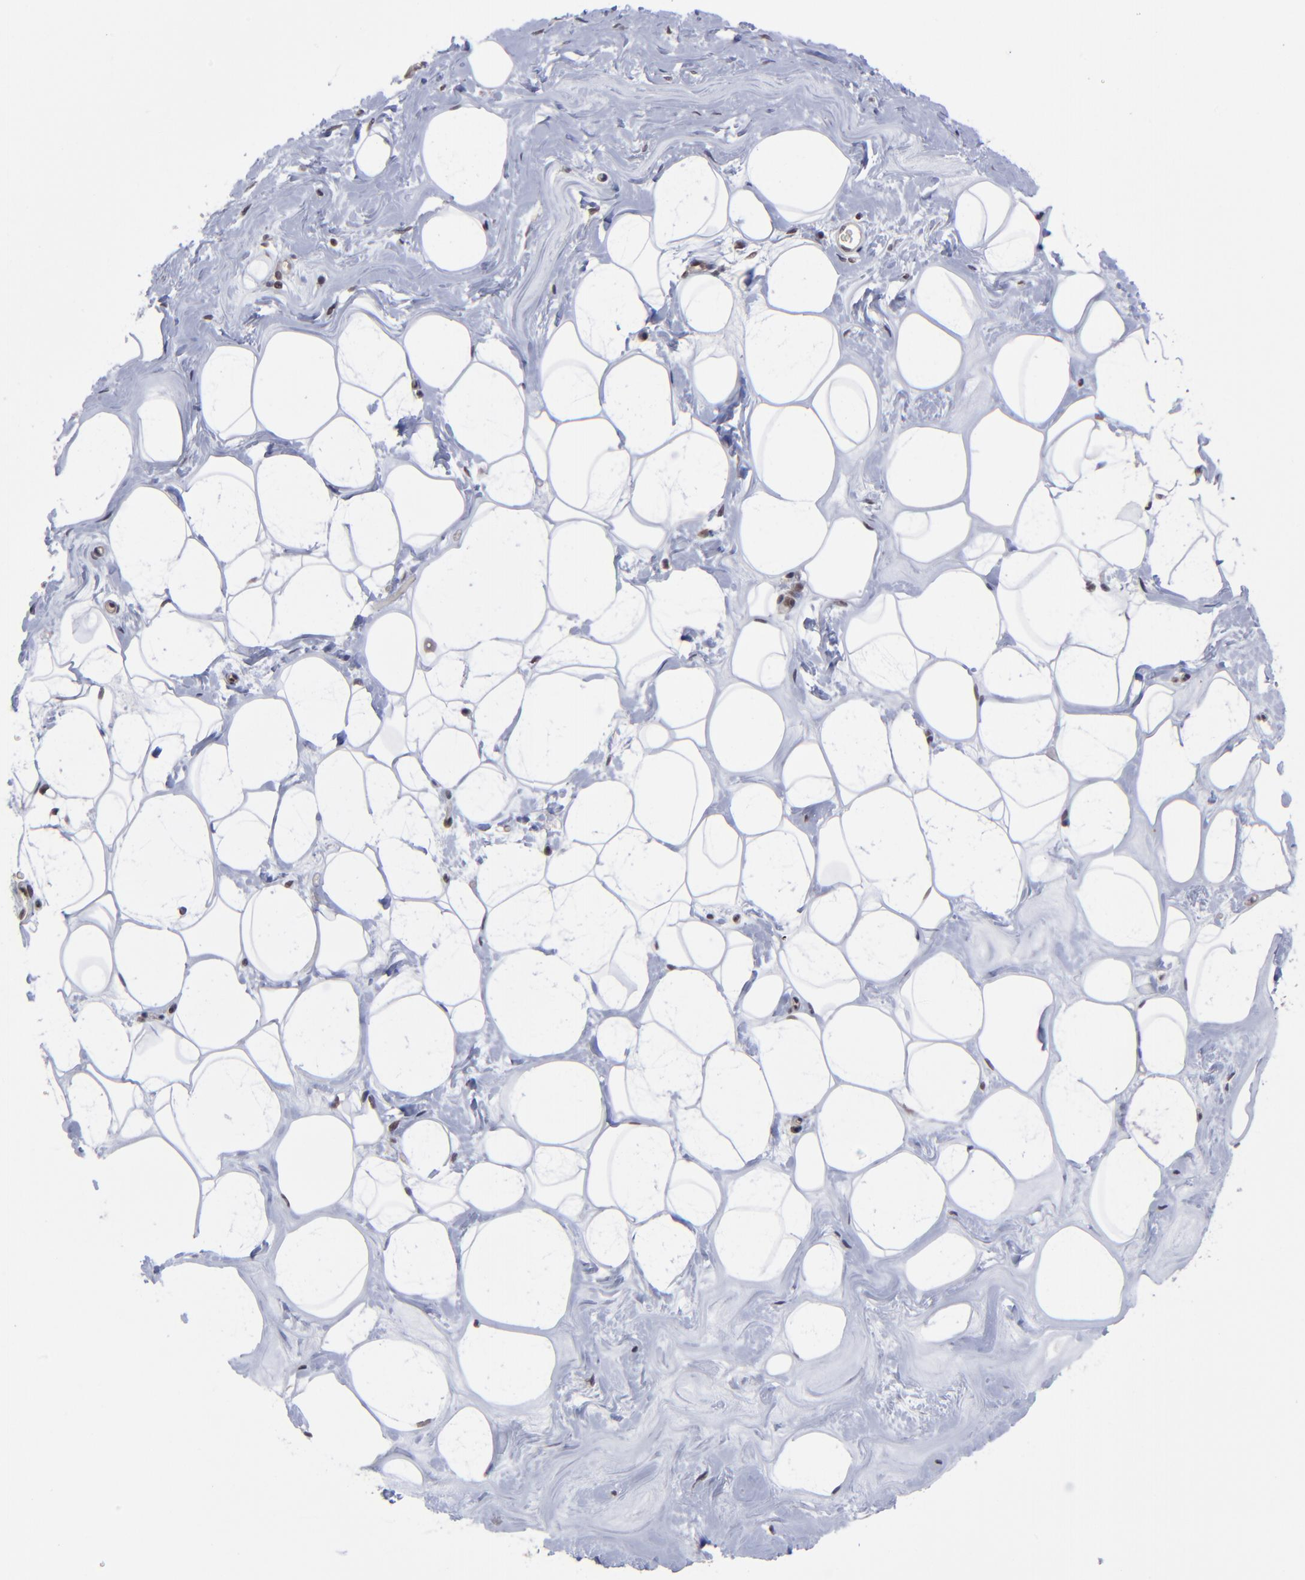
{"staining": {"intensity": "negative", "quantity": "none", "location": "none"}, "tissue": "breast", "cell_type": "Adipocytes", "image_type": "normal", "snomed": [{"axis": "morphology", "description": "Normal tissue, NOS"}, {"axis": "morphology", "description": "Fibrosis, NOS"}, {"axis": "topography", "description": "Breast"}], "caption": "Unremarkable breast was stained to show a protein in brown. There is no significant expression in adipocytes. (DAB (3,3'-diaminobenzidine) IHC, high magnification).", "gene": "ZNF419", "patient": {"sex": "female", "age": 39}}